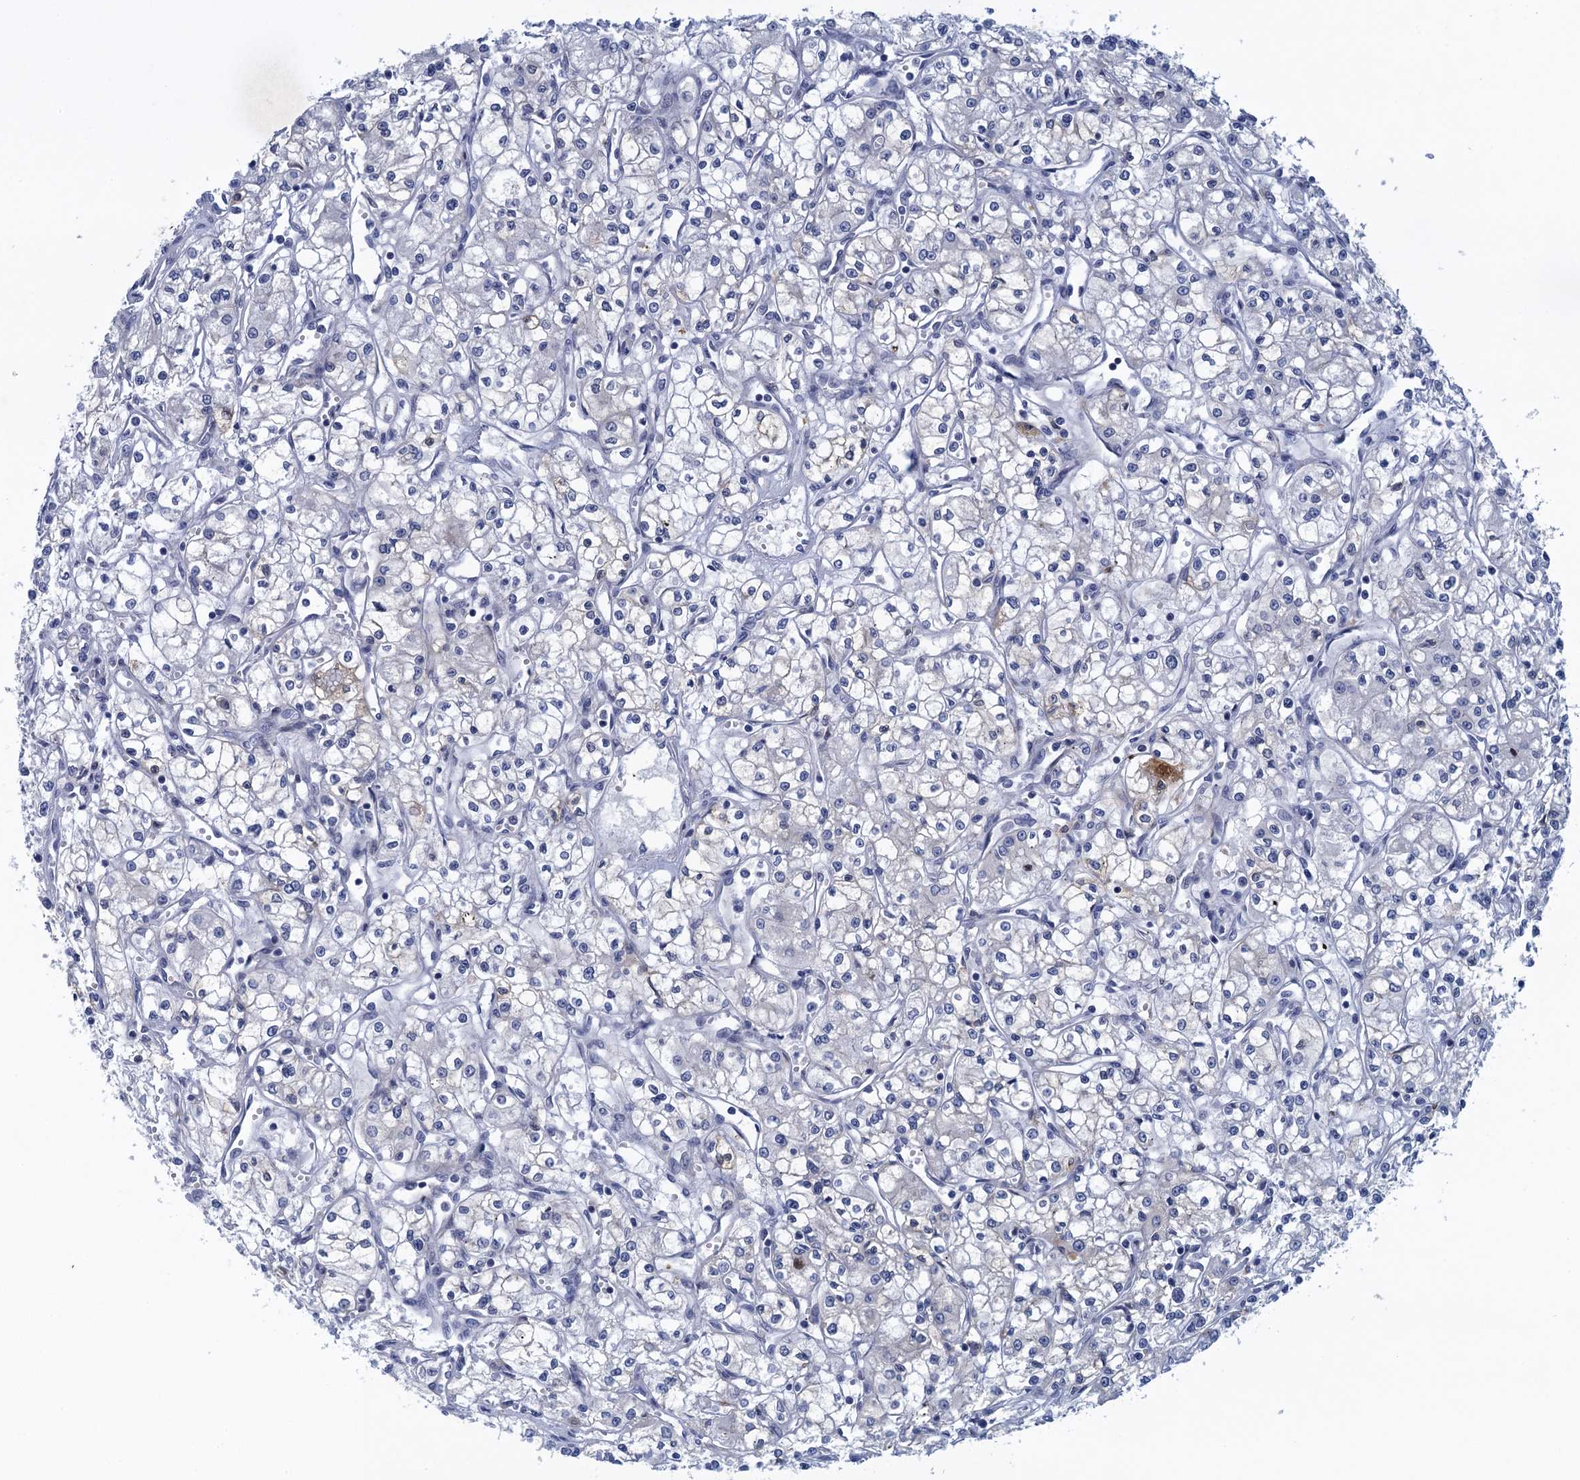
{"staining": {"intensity": "negative", "quantity": "none", "location": "none"}, "tissue": "renal cancer", "cell_type": "Tumor cells", "image_type": "cancer", "snomed": [{"axis": "morphology", "description": "Adenocarcinoma, NOS"}, {"axis": "topography", "description": "Kidney"}], "caption": "Tumor cells are negative for brown protein staining in renal adenocarcinoma.", "gene": "SCEL", "patient": {"sex": "male", "age": 59}}